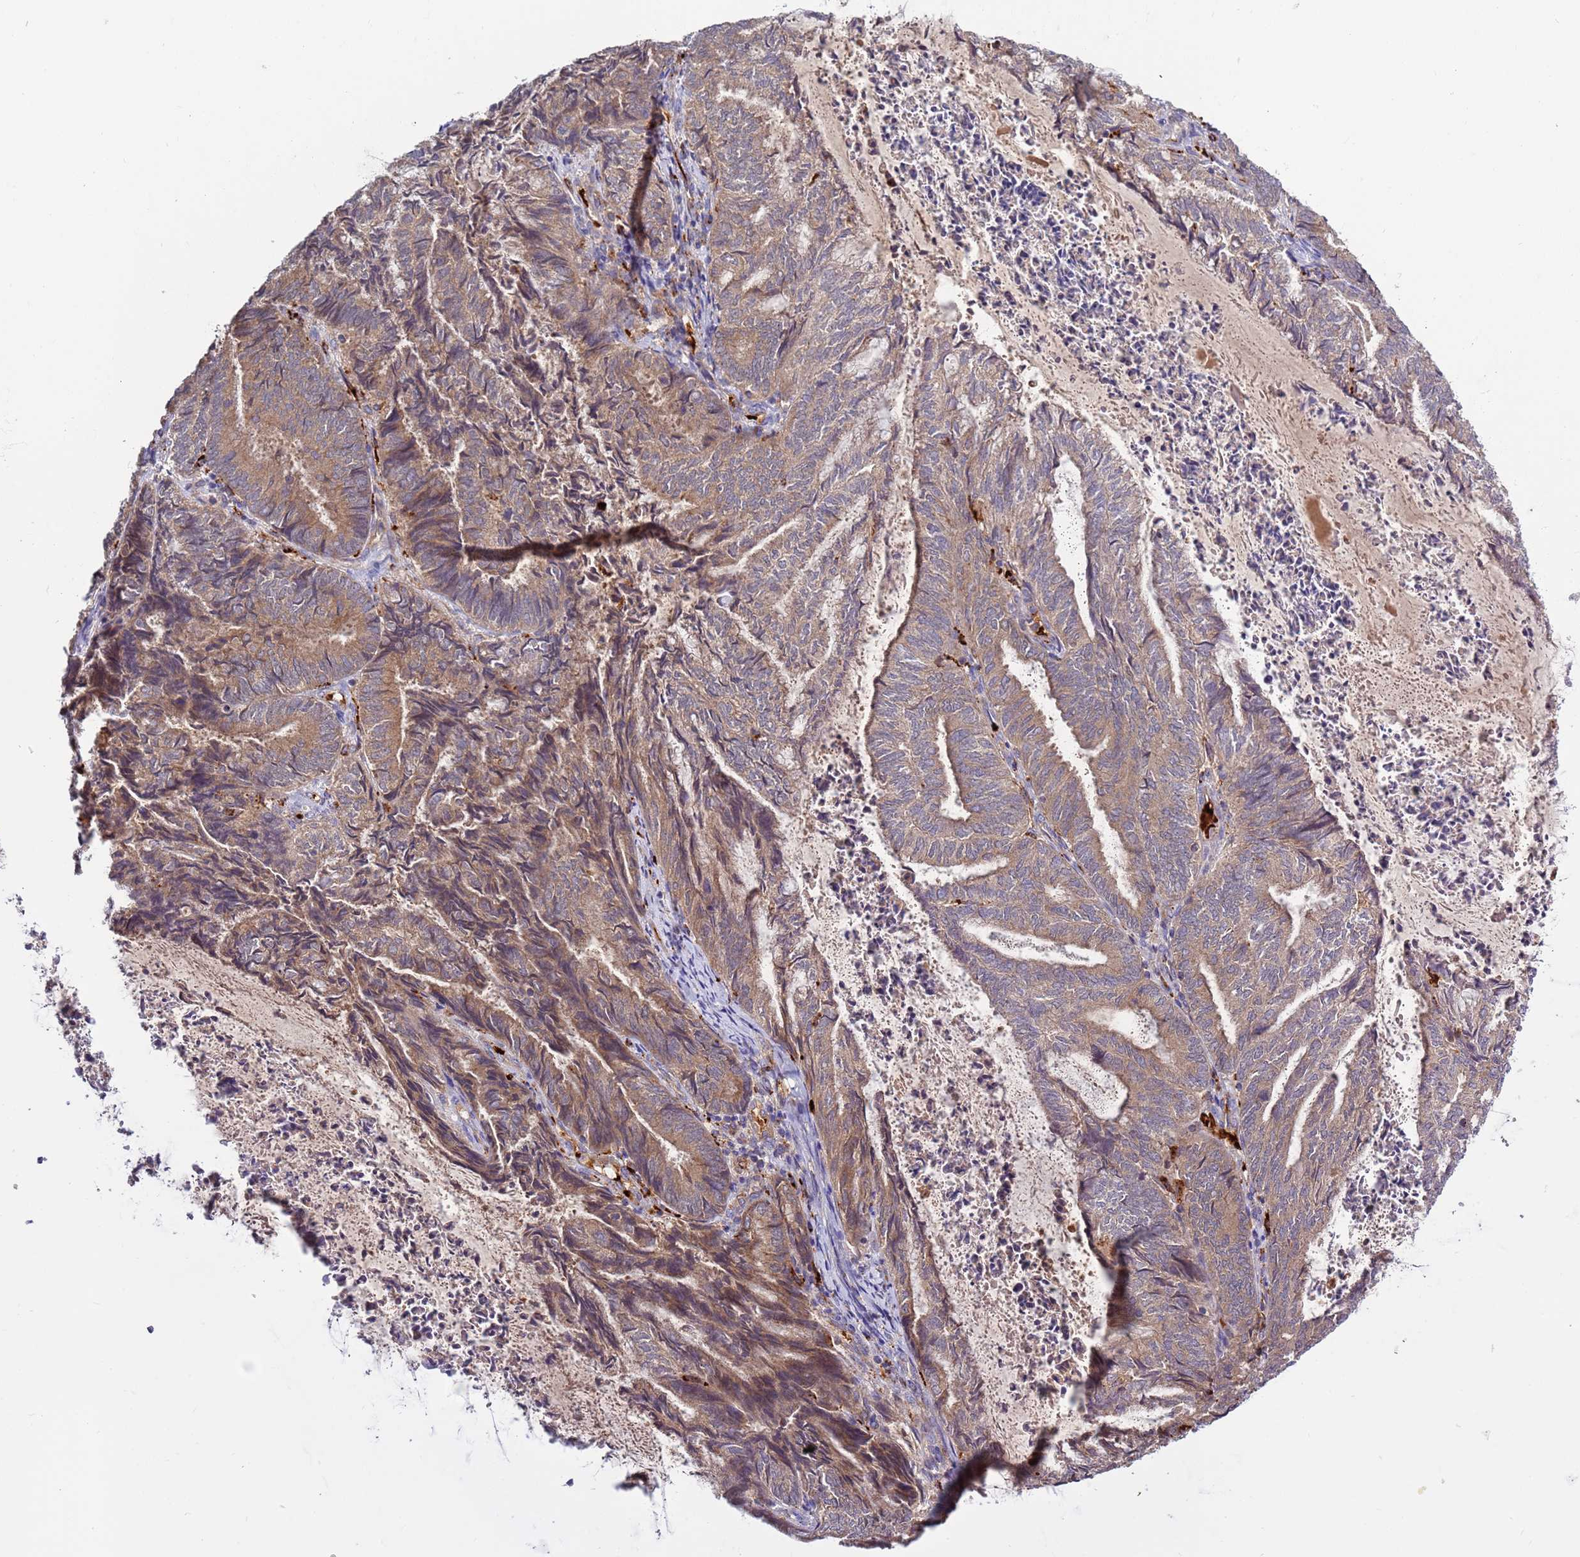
{"staining": {"intensity": "moderate", "quantity": ">75%", "location": "cytoplasmic/membranous"}, "tissue": "endometrial cancer", "cell_type": "Tumor cells", "image_type": "cancer", "snomed": [{"axis": "morphology", "description": "Adenocarcinoma, NOS"}, {"axis": "topography", "description": "Endometrium"}], "caption": "Brown immunohistochemical staining in endometrial adenocarcinoma reveals moderate cytoplasmic/membranous expression in about >75% of tumor cells. (Brightfield microscopy of DAB IHC at high magnification).", "gene": "VPS36", "patient": {"sex": "female", "age": 80}}